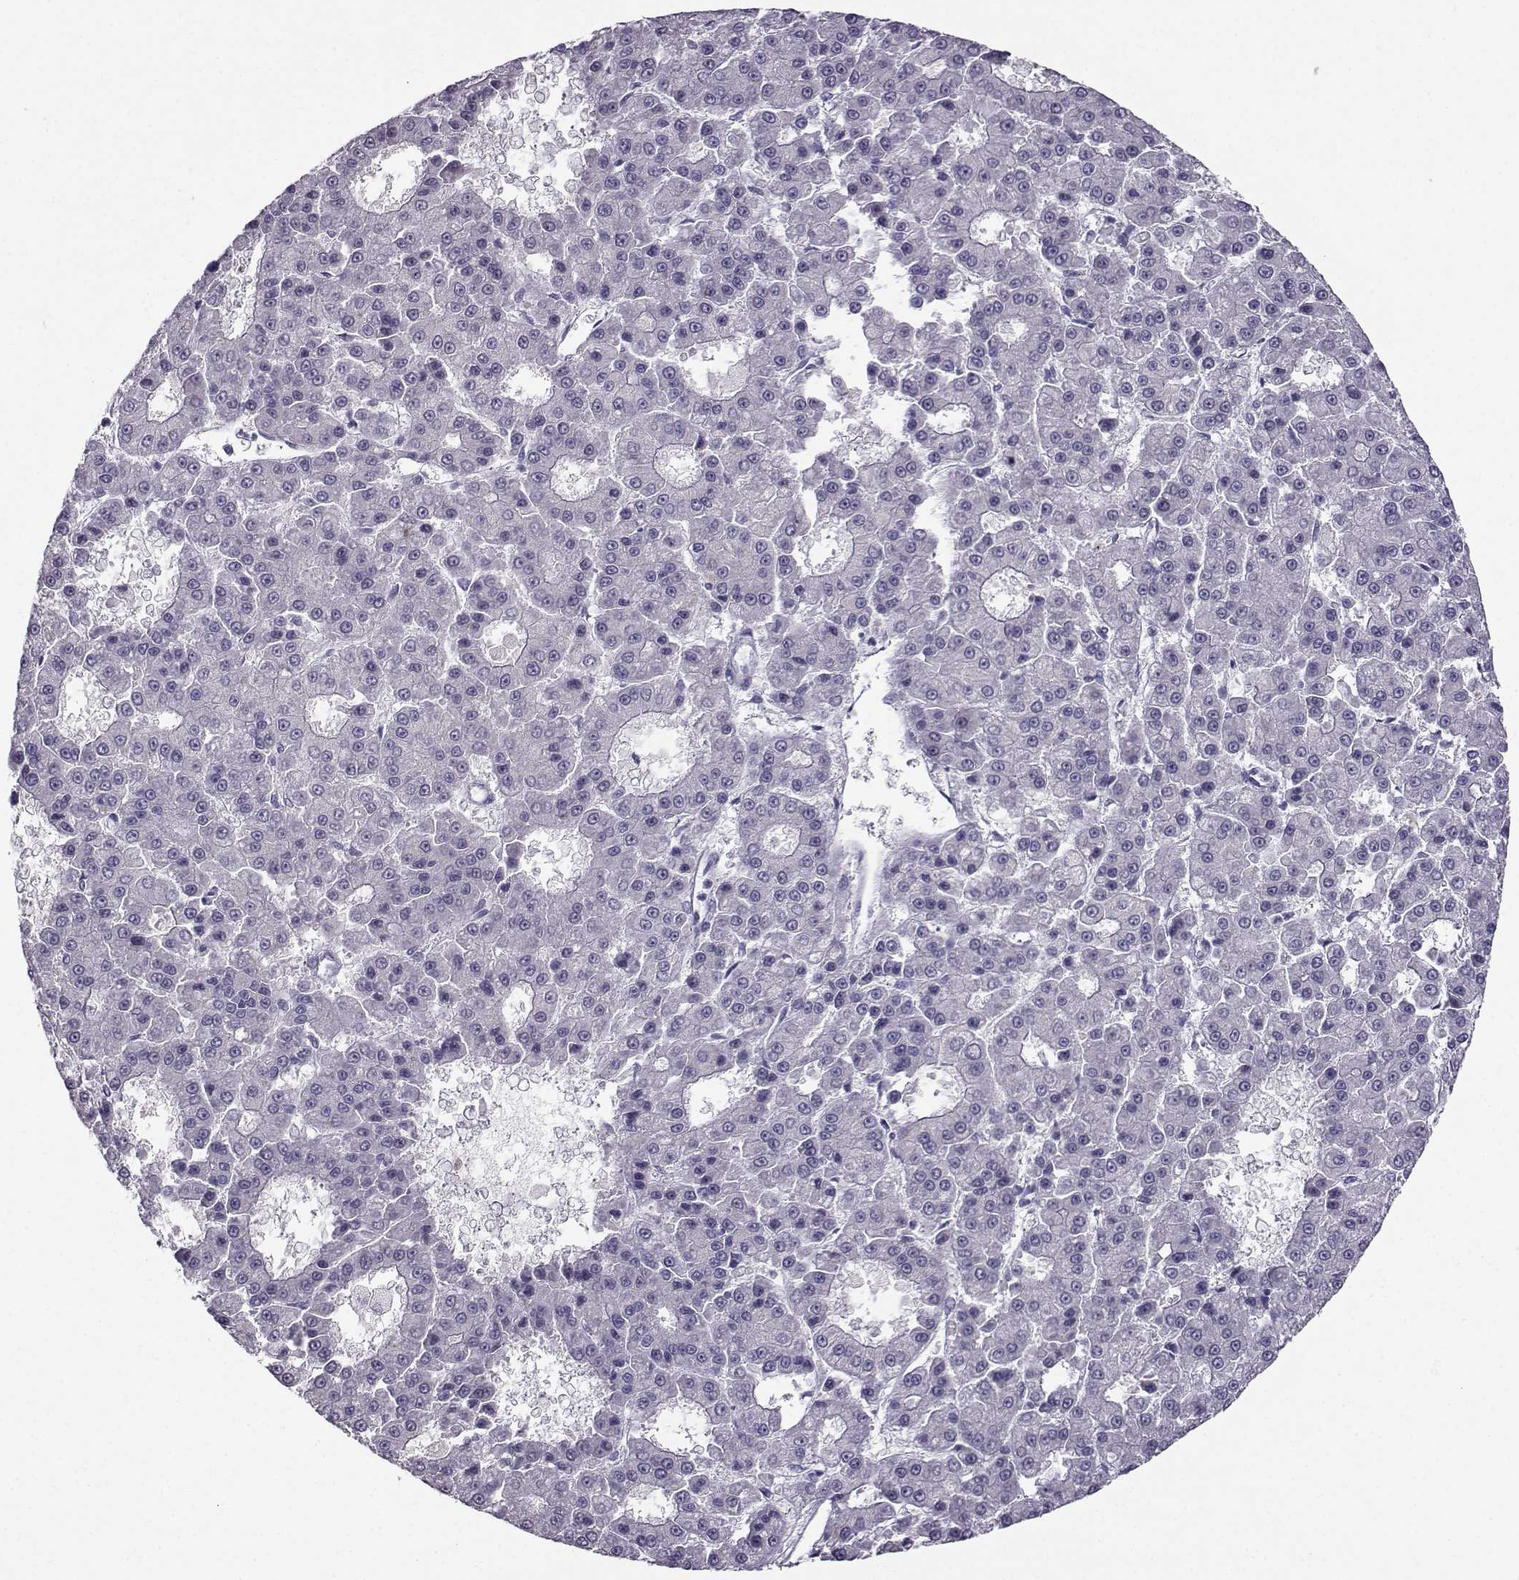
{"staining": {"intensity": "negative", "quantity": "none", "location": "none"}, "tissue": "liver cancer", "cell_type": "Tumor cells", "image_type": "cancer", "snomed": [{"axis": "morphology", "description": "Carcinoma, Hepatocellular, NOS"}, {"axis": "topography", "description": "Liver"}], "caption": "Micrograph shows no significant protein positivity in tumor cells of liver cancer.", "gene": "LIN28A", "patient": {"sex": "male", "age": 70}}